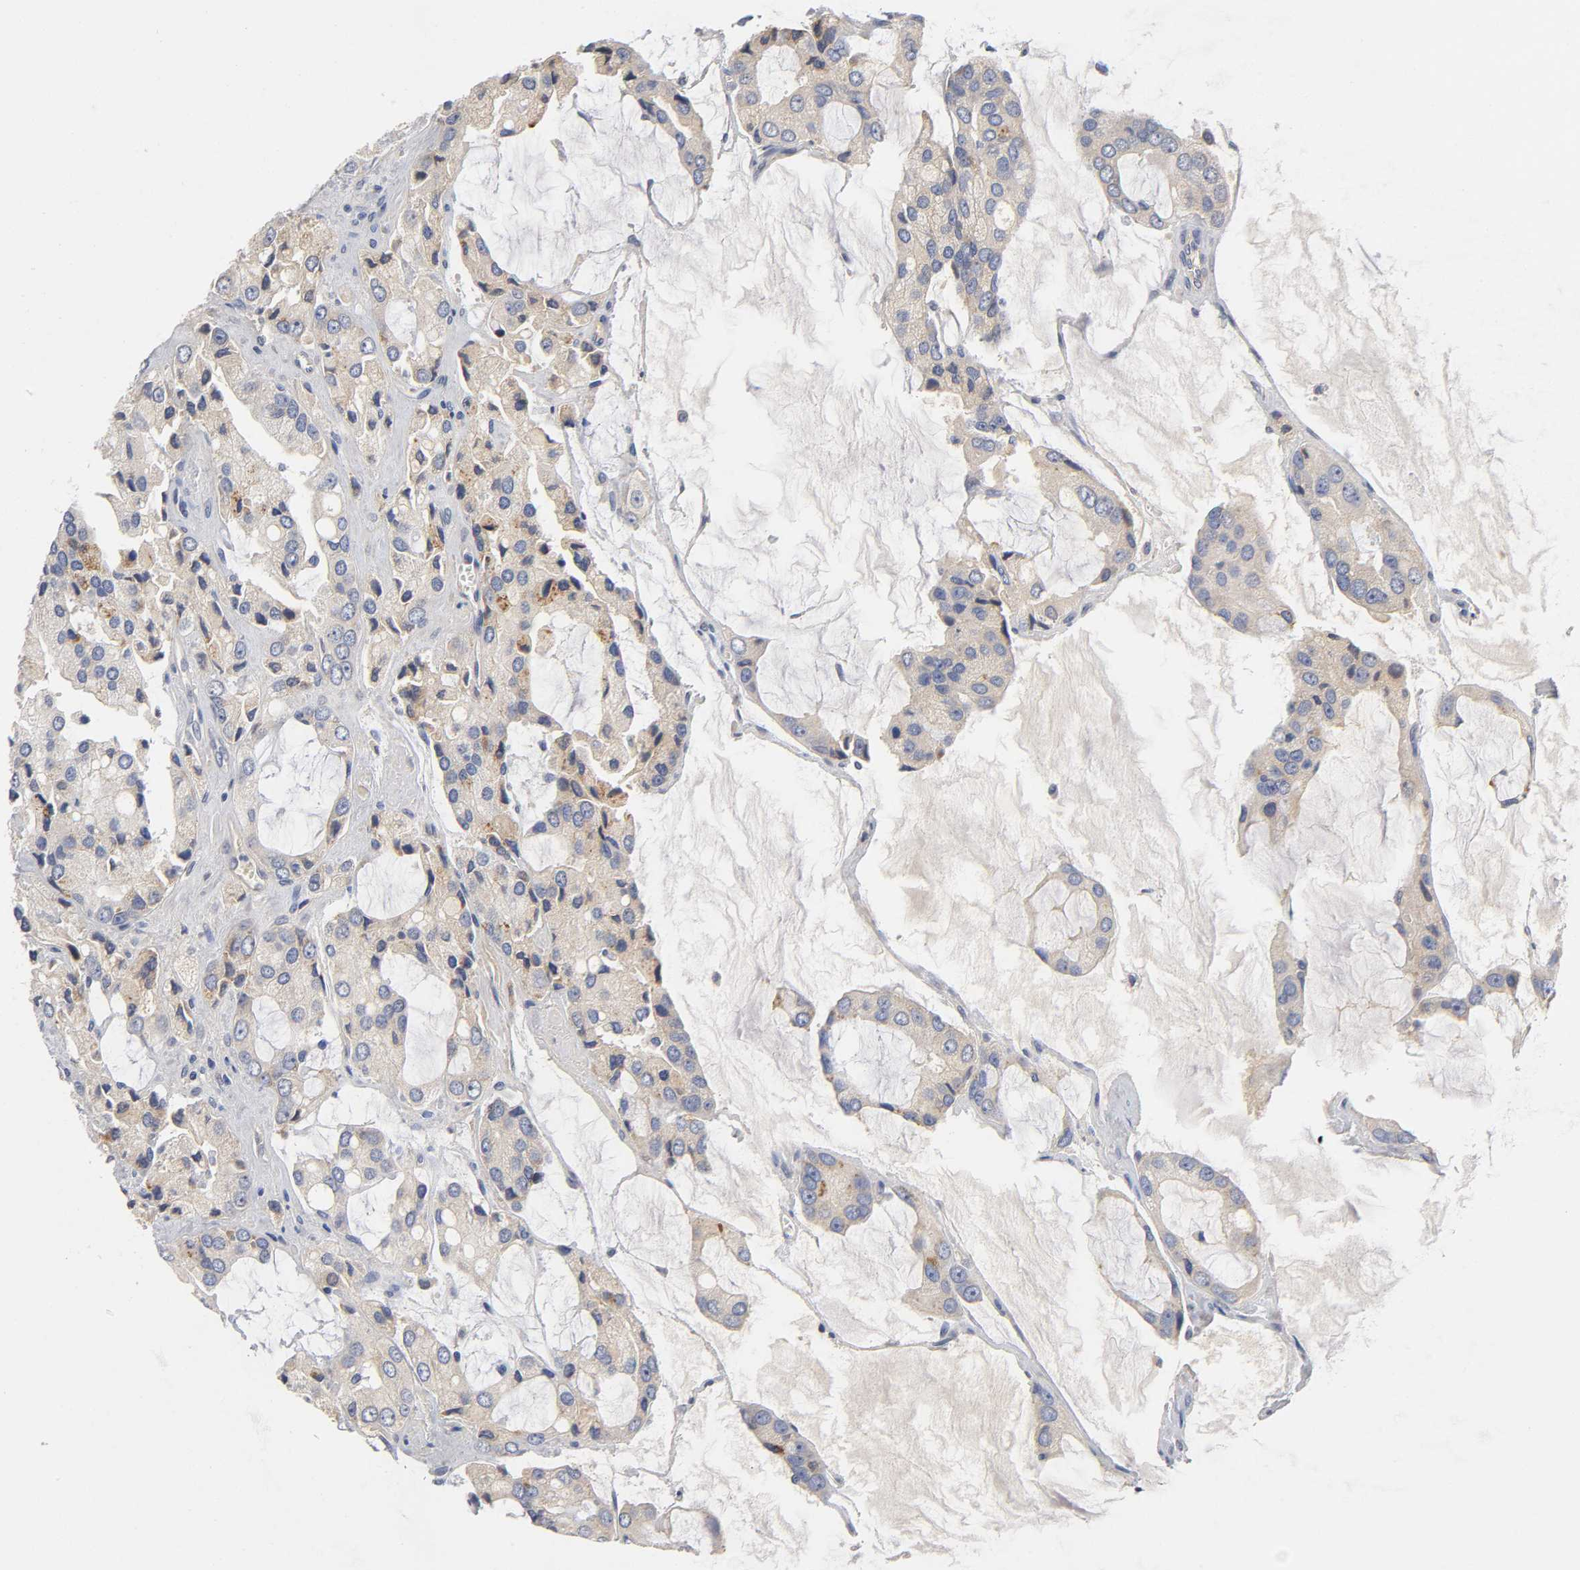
{"staining": {"intensity": "moderate", "quantity": "25%-75%", "location": "cytoplasmic/membranous"}, "tissue": "prostate cancer", "cell_type": "Tumor cells", "image_type": "cancer", "snomed": [{"axis": "morphology", "description": "Adenocarcinoma, High grade"}, {"axis": "topography", "description": "Prostate"}], "caption": "Moderate cytoplasmic/membranous staining for a protein is identified in approximately 25%-75% of tumor cells of prostate cancer (adenocarcinoma (high-grade)) using immunohistochemistry.", "gene": "NOVA1", "patient": {"sex": "male", "age": 67}}